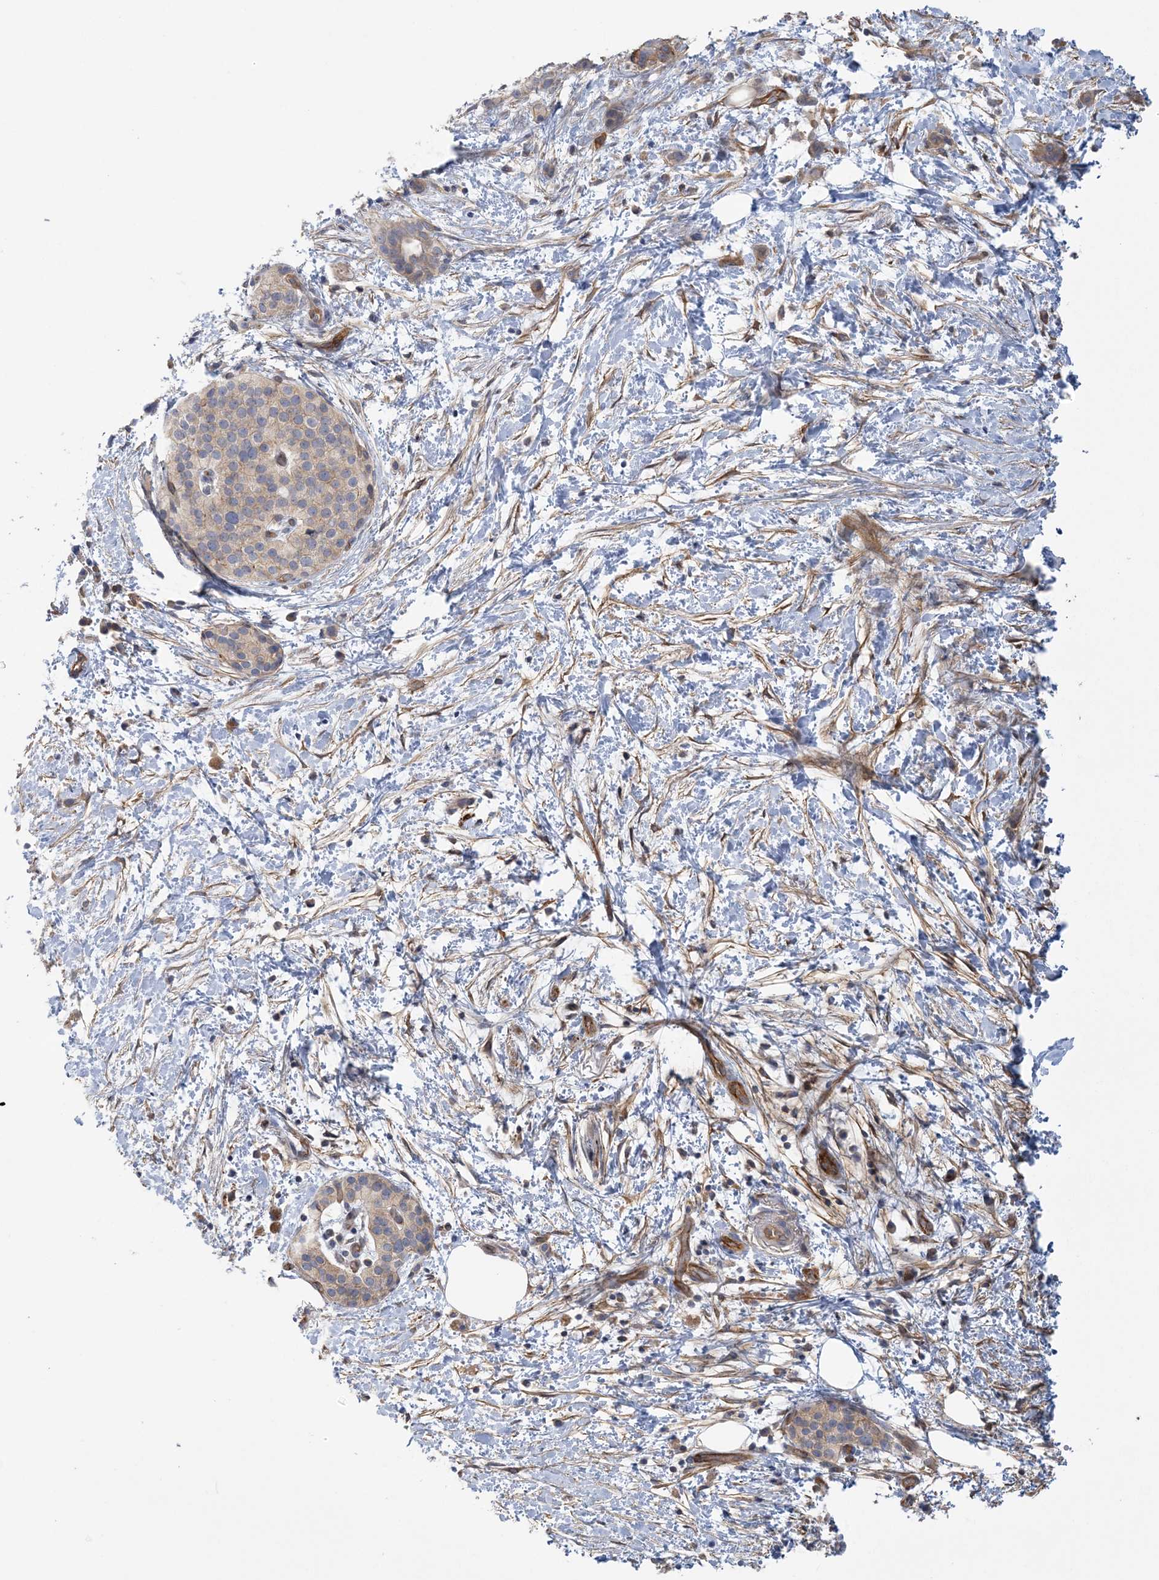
{"staining": {"intensity": "weak", "quantity": ">75%", "location": "cytoplasmic/membranous"}, "tissue": "pancreatic cancer", "cell_type": "Tumor cells", "image_type": "cancer", "snomed": [{"axis": "morphology", "description": "Normal tissue, NOS"}, {"axis": "morphology", "description": "Adenocarcinoma, NOS"}, {"axis": "topography", "description": "Pancreas"}, {"axis": "topography", "description": "Peripheral nerve tissue"}], "caption": "The immunohistochemical stain shows weak cytoplasmic/membranous positivity in tumor cells of pancreatic cancer tissue.", "gene": "RAI14", "patient": {"sex": "female", "age": 63}}